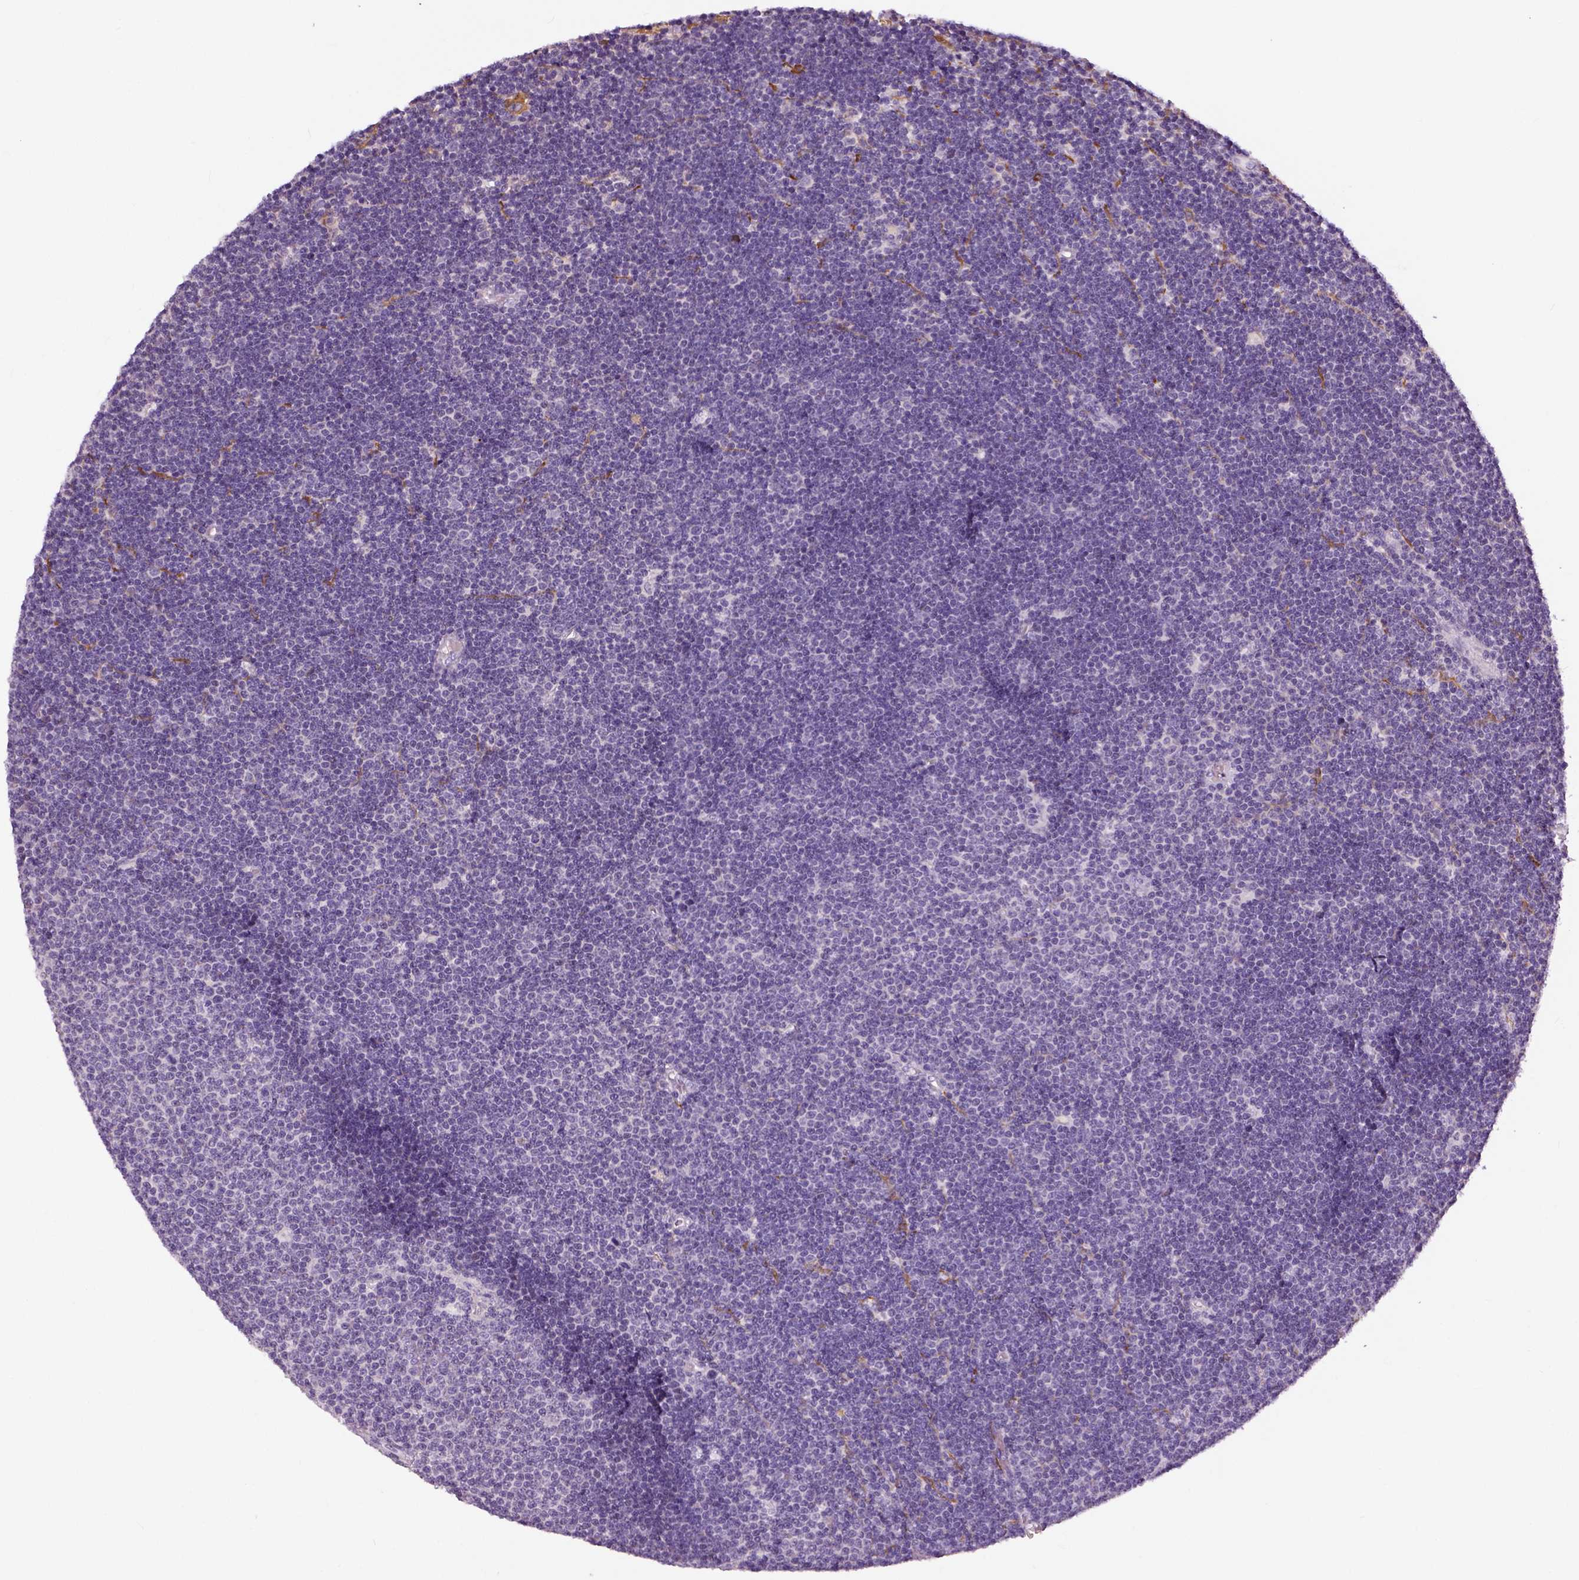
{"staining": {"intensity": "negative", "quantity": "none", "location": "none"}, "tissue": "lymphoma", "cell_type": "Tumor cells", "image_type": "cancer", "snomed": [{"axis": "morphology", "description": "Malignant lymphoma, non-Hodgkin's type, Low grade"}, {"axis": "topography", "description": "Brain"}], "caption": "The immunohistochemistry (IHC) histopathology image has no significant staining in tumor cells of lymphoma tissue.", "gene": "NECAB1", "patient": {"sex": "female", "age": 66}}